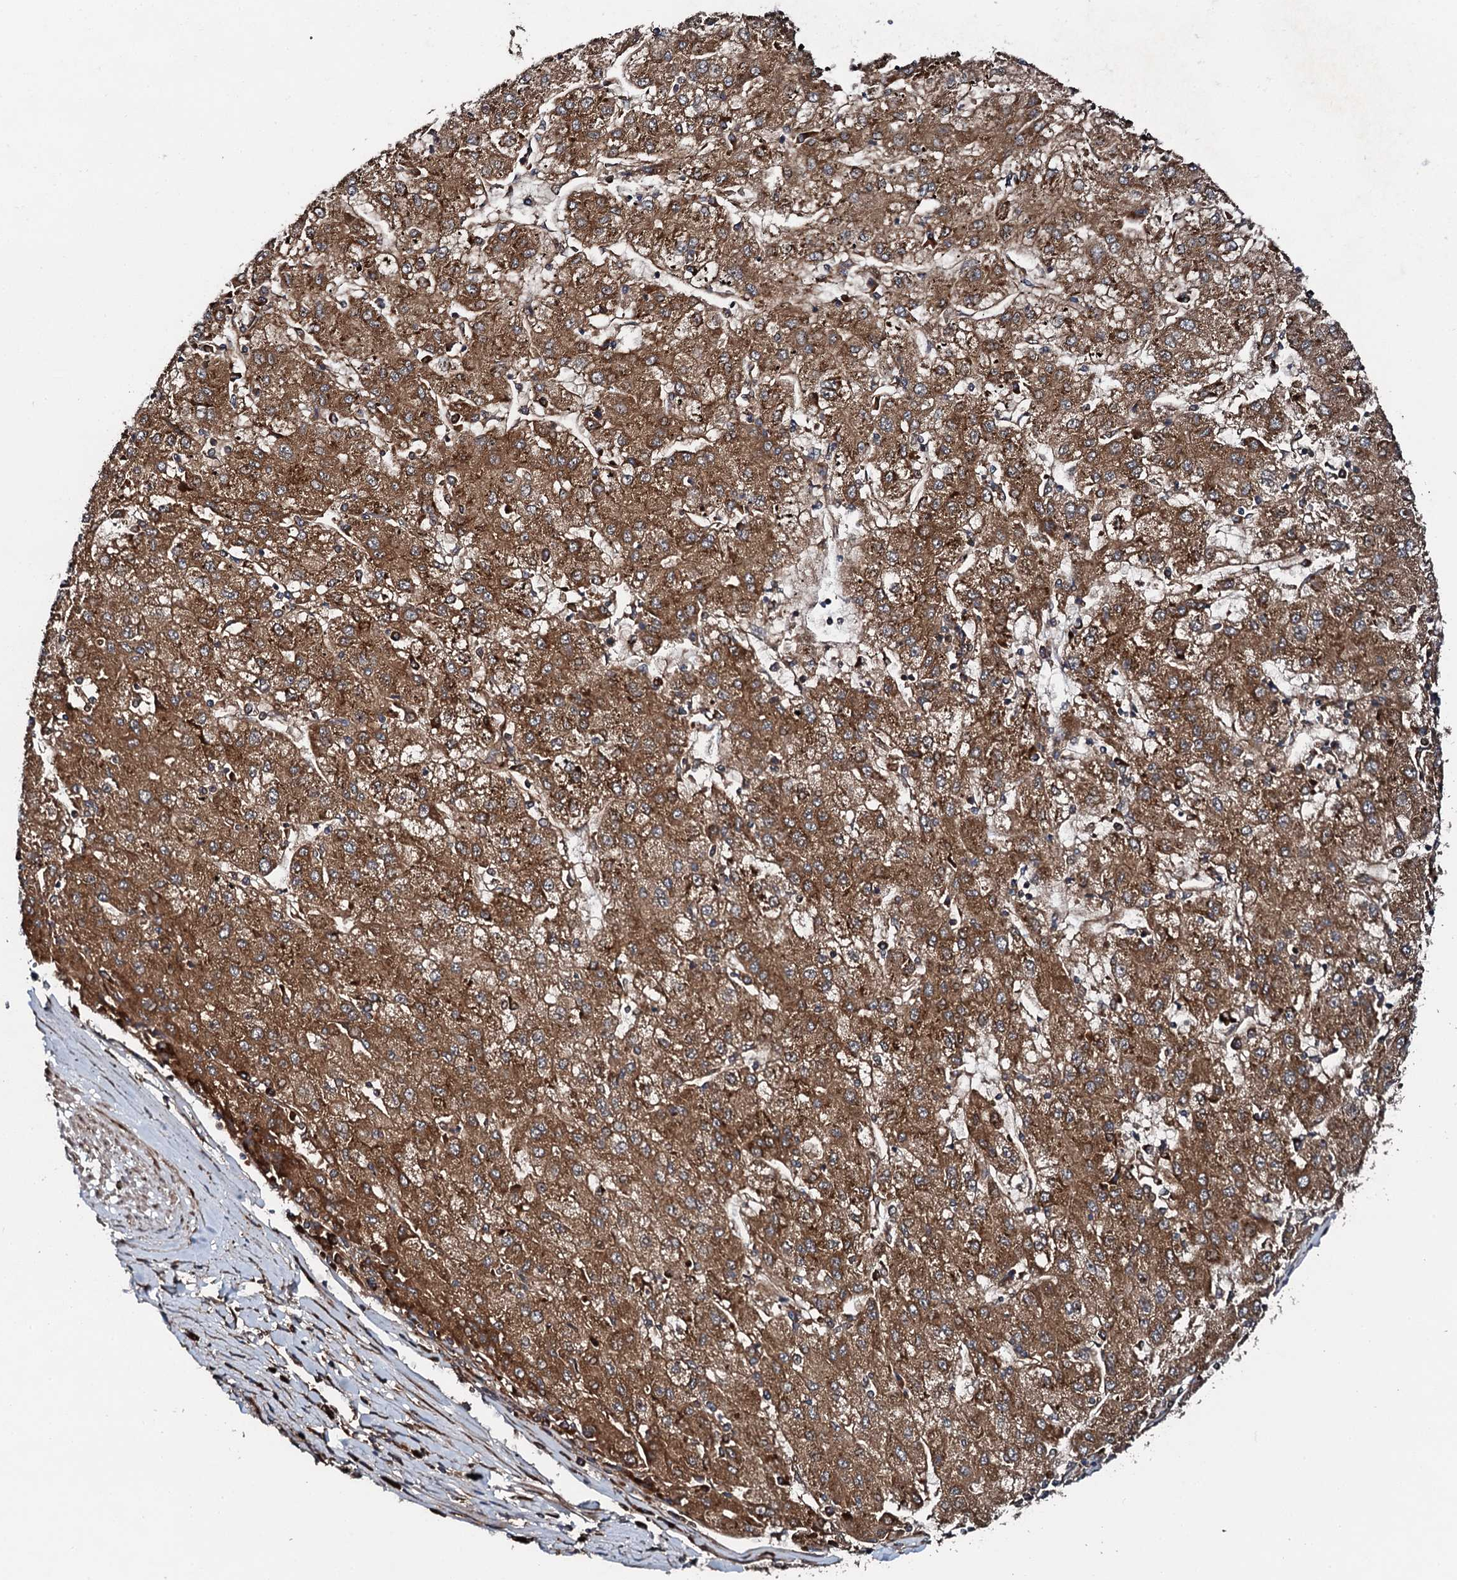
{"staining": {"intensity": "moderate", "quantity": ">75%", "location": "cytoplasmic/membranous"}, "tissue": "liver cancer", "cell_type": "Tumor cells", "image_type": "cancer", "snomed": [{"axis": "morphology", "description": "Carcinoma, Hepatocellular, NOS"}, {"axis": "topography", "description": "Liver"}], "caption": "Protein expression analysis of human hepatocellular carcinoma (liver) reveals moderate cytoplasmic/membranous positivity in approximately >75% of tumor cells. Immunohistochemistry stains the protein in brown and the nuclei are stained blue.", "gene": "FLYWCH1", "patient": {"sex": "male", "age": 72}}